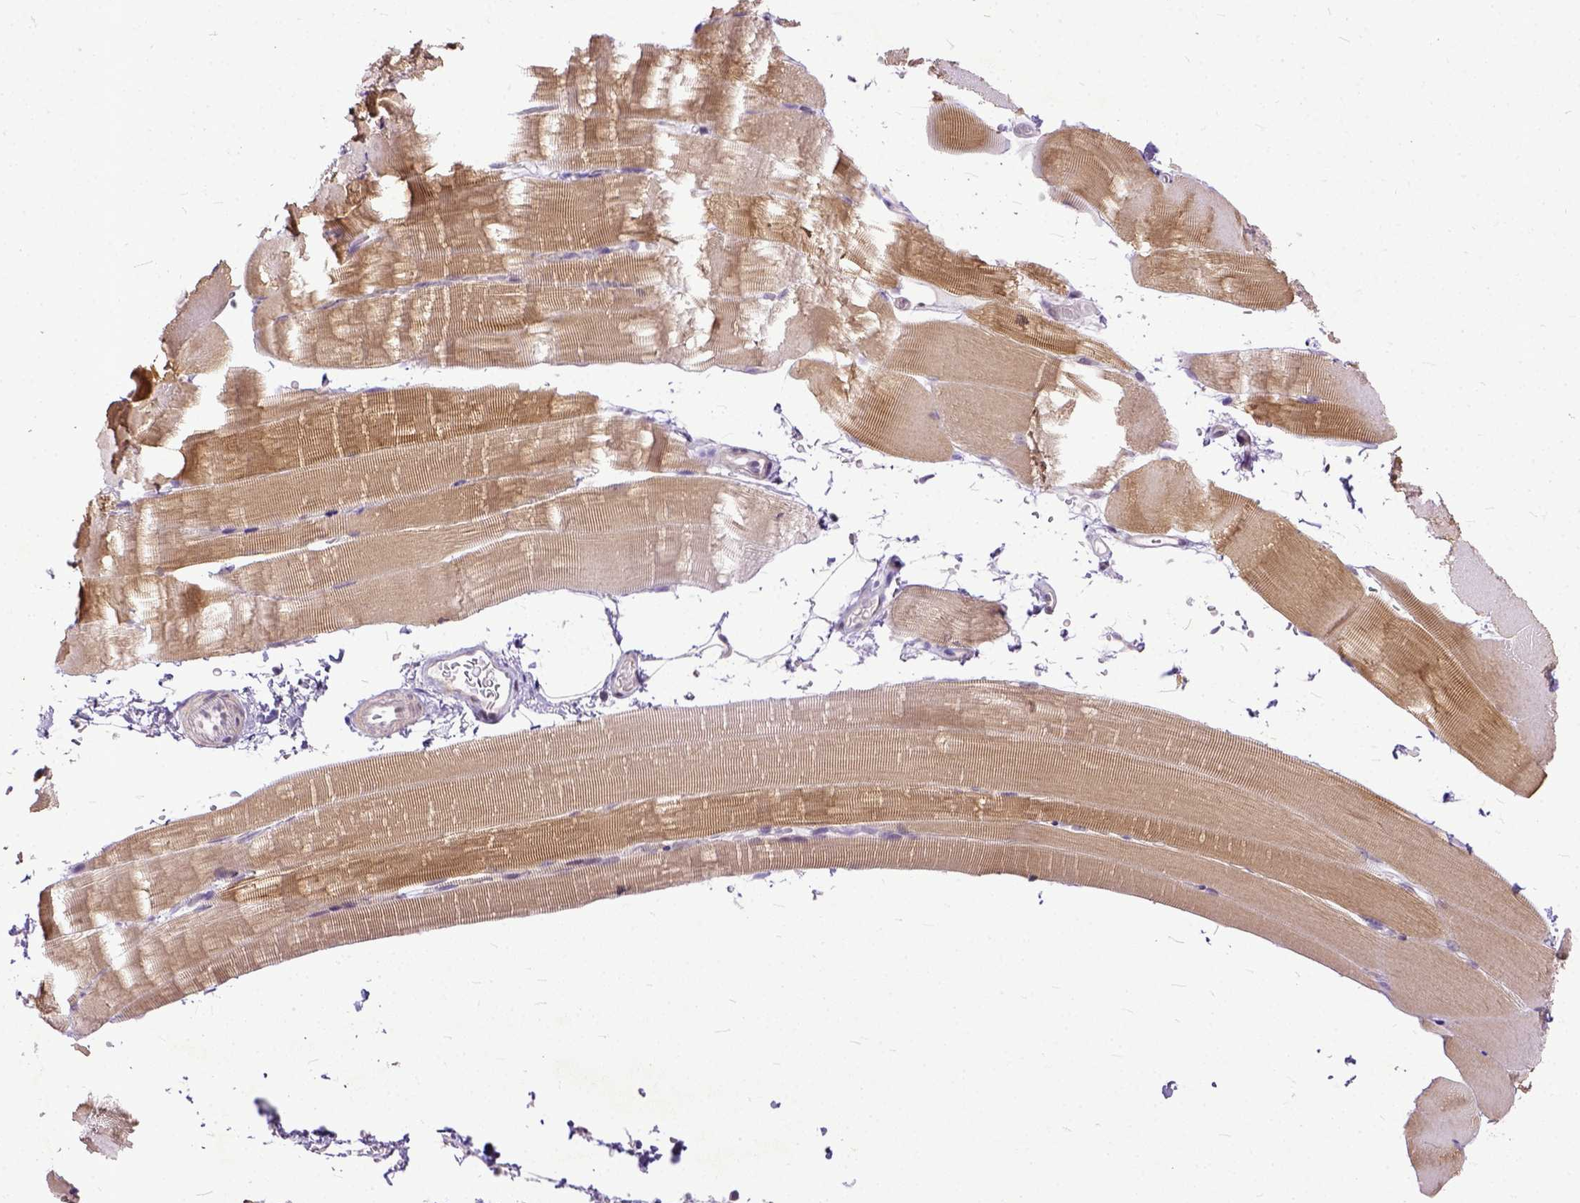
{"staining": {"intensity": "weak", "quantity": "25%-75%", "location": "cytoplasmic/membranous"}, "tissue": "skeletal muscle", "cell_type": "Myocytes", "image_type": "normal", "snomed": [{"axis": "morphology", "description": "Normal tissue, NOS"}, {"axis": "topography", "description": "Skeletal muscle"}], "caption": "DAB immunohistochemical staining of normal human skeletal muscle reveals weak cytoplasmic/membranous protein positivity in about 25%-75% of myocytes. (DAB (3,3'-diaminobenzidine) IHC with brightfield microscopy, high magnification).", "gene": "TCEAL7", "patient": {"sex": "female", "age": 37}}